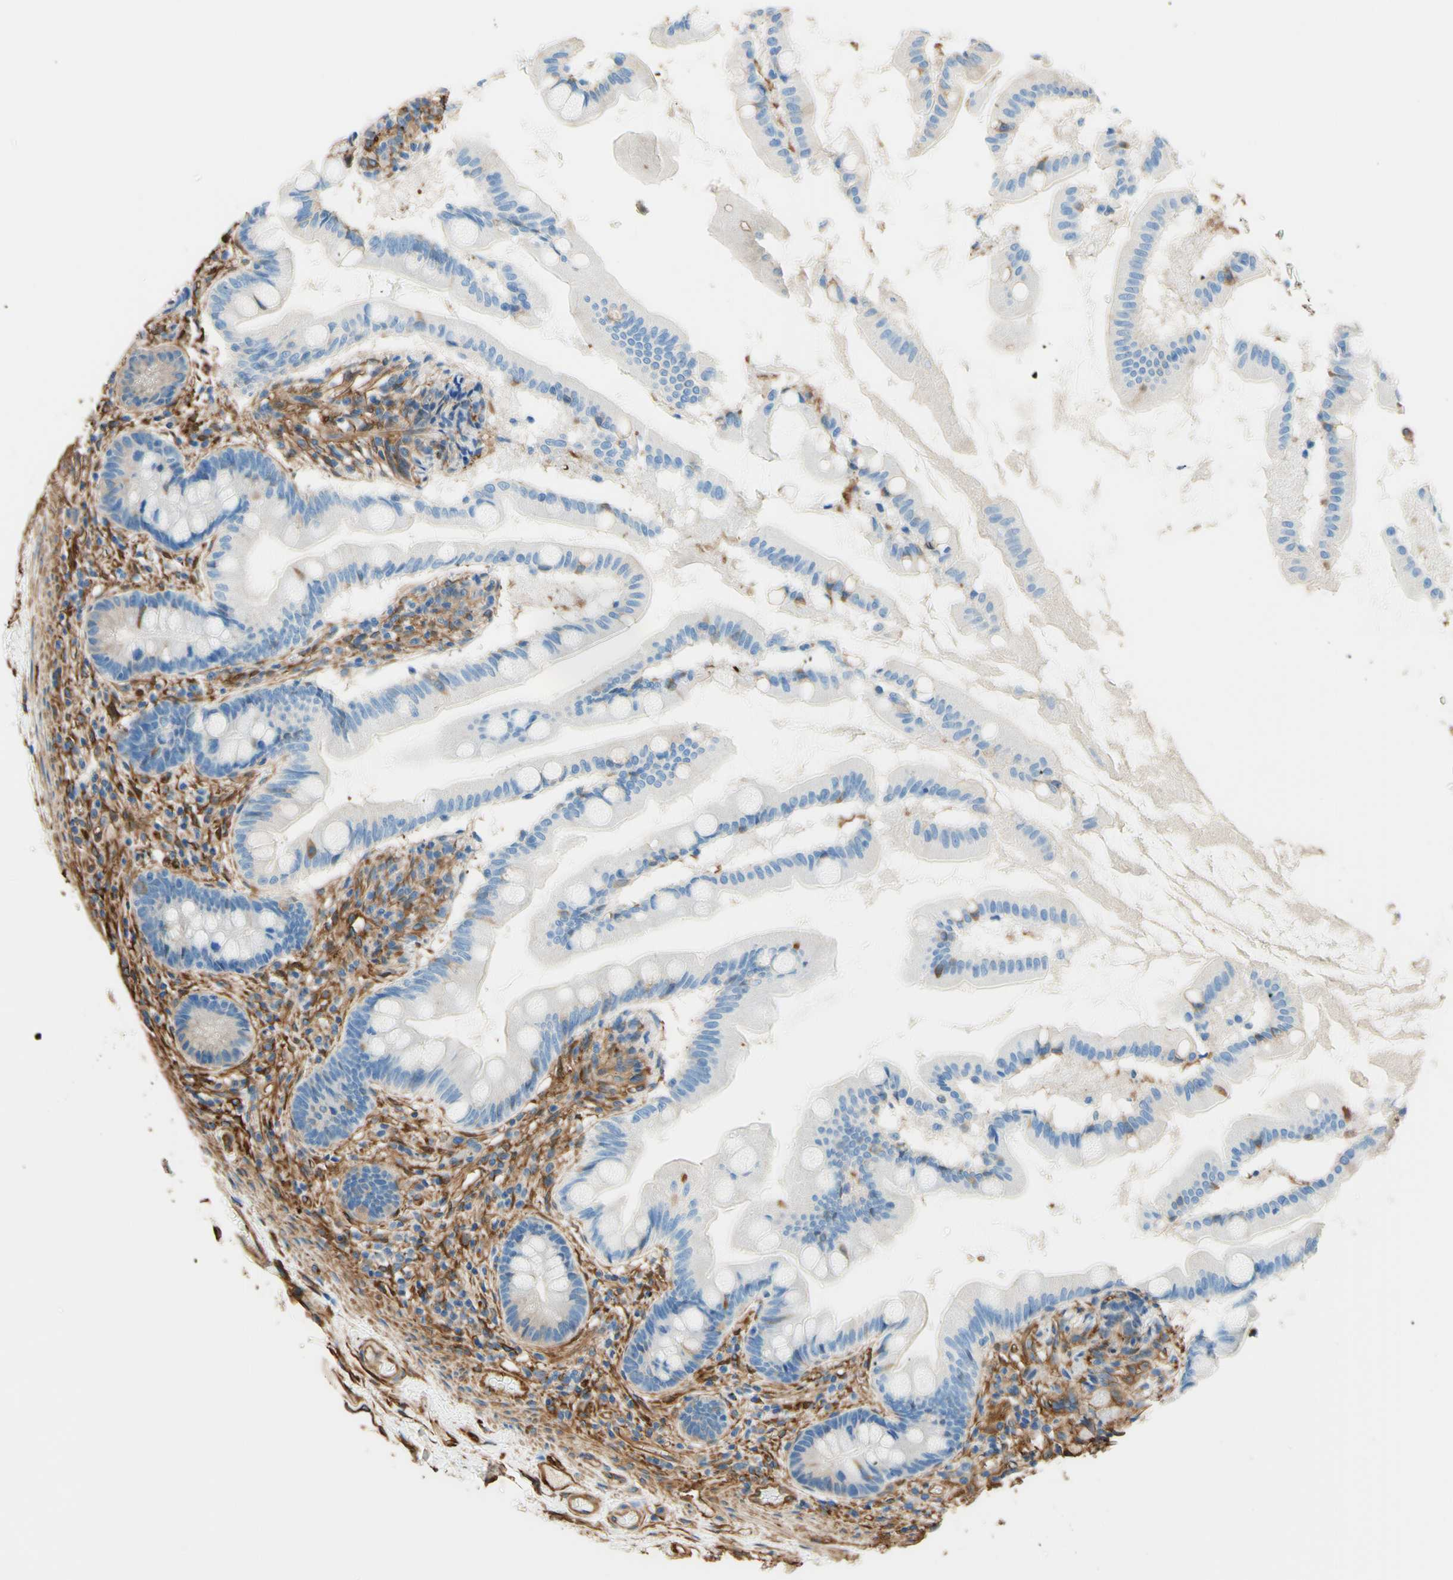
{"staining": {"intensity": "negative", "quantity": "none", "location": "none"}, "tissue": "small intestine", "cell_type": "Glandular cells", "image_type": "normal", "snomed": [{"axis": "morphology", "description": "Normal tissue, NOS"}, {"axis": "topography", "description": "Small intestine"}], "caption": "IHC of normal human small intestine displays no expression in glandular cells.", "gene": "DPYSL3", "patient": {"sex": "female", "age": 56}}